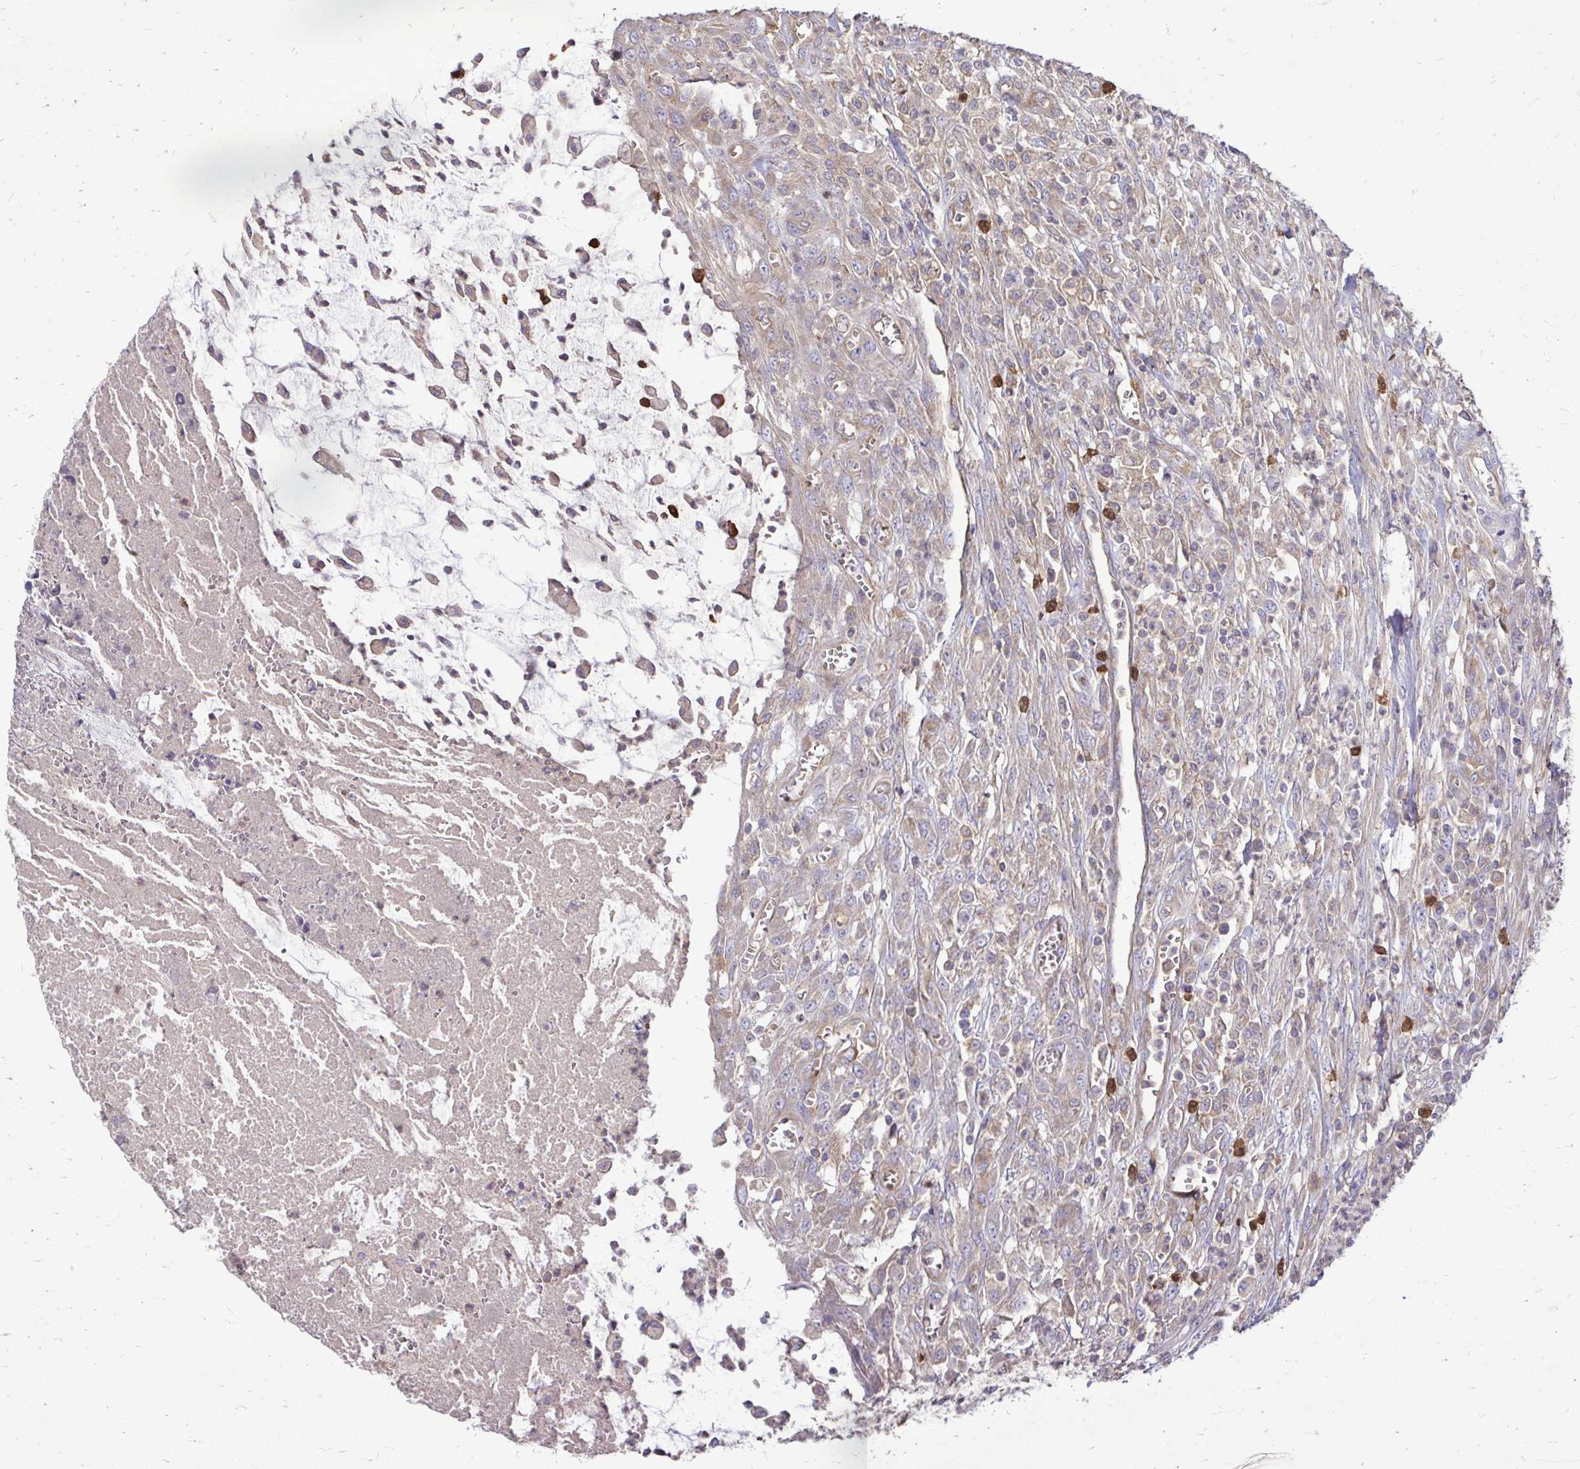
{"staining": {"intensity": "weak", "quantity": "25%-75%", "location": "cytoplasmic/membranous"}, "tissue": "colorectal cancer", "cell_type": "Tumor cells", "image_type": "cancer", "snomed": [{"axis": "morphology", "description": "Adenocarcinoma, NOS"}, {"axis": "topography", "description": "Colon"}], "caption": "An immunohistochemistry histopathology image of neoplastic tissue is shown. Protein staining in brown labels weak cytoplasmic/membranous positivity in colorectal cancer within tumor cells. The staining was performed using DAB, with brown indicating positive protein expression. Nuclei are stained blue with hematoxylin.", "gene": "FMR1", "patient": {"sex": "male", "age": 65}}